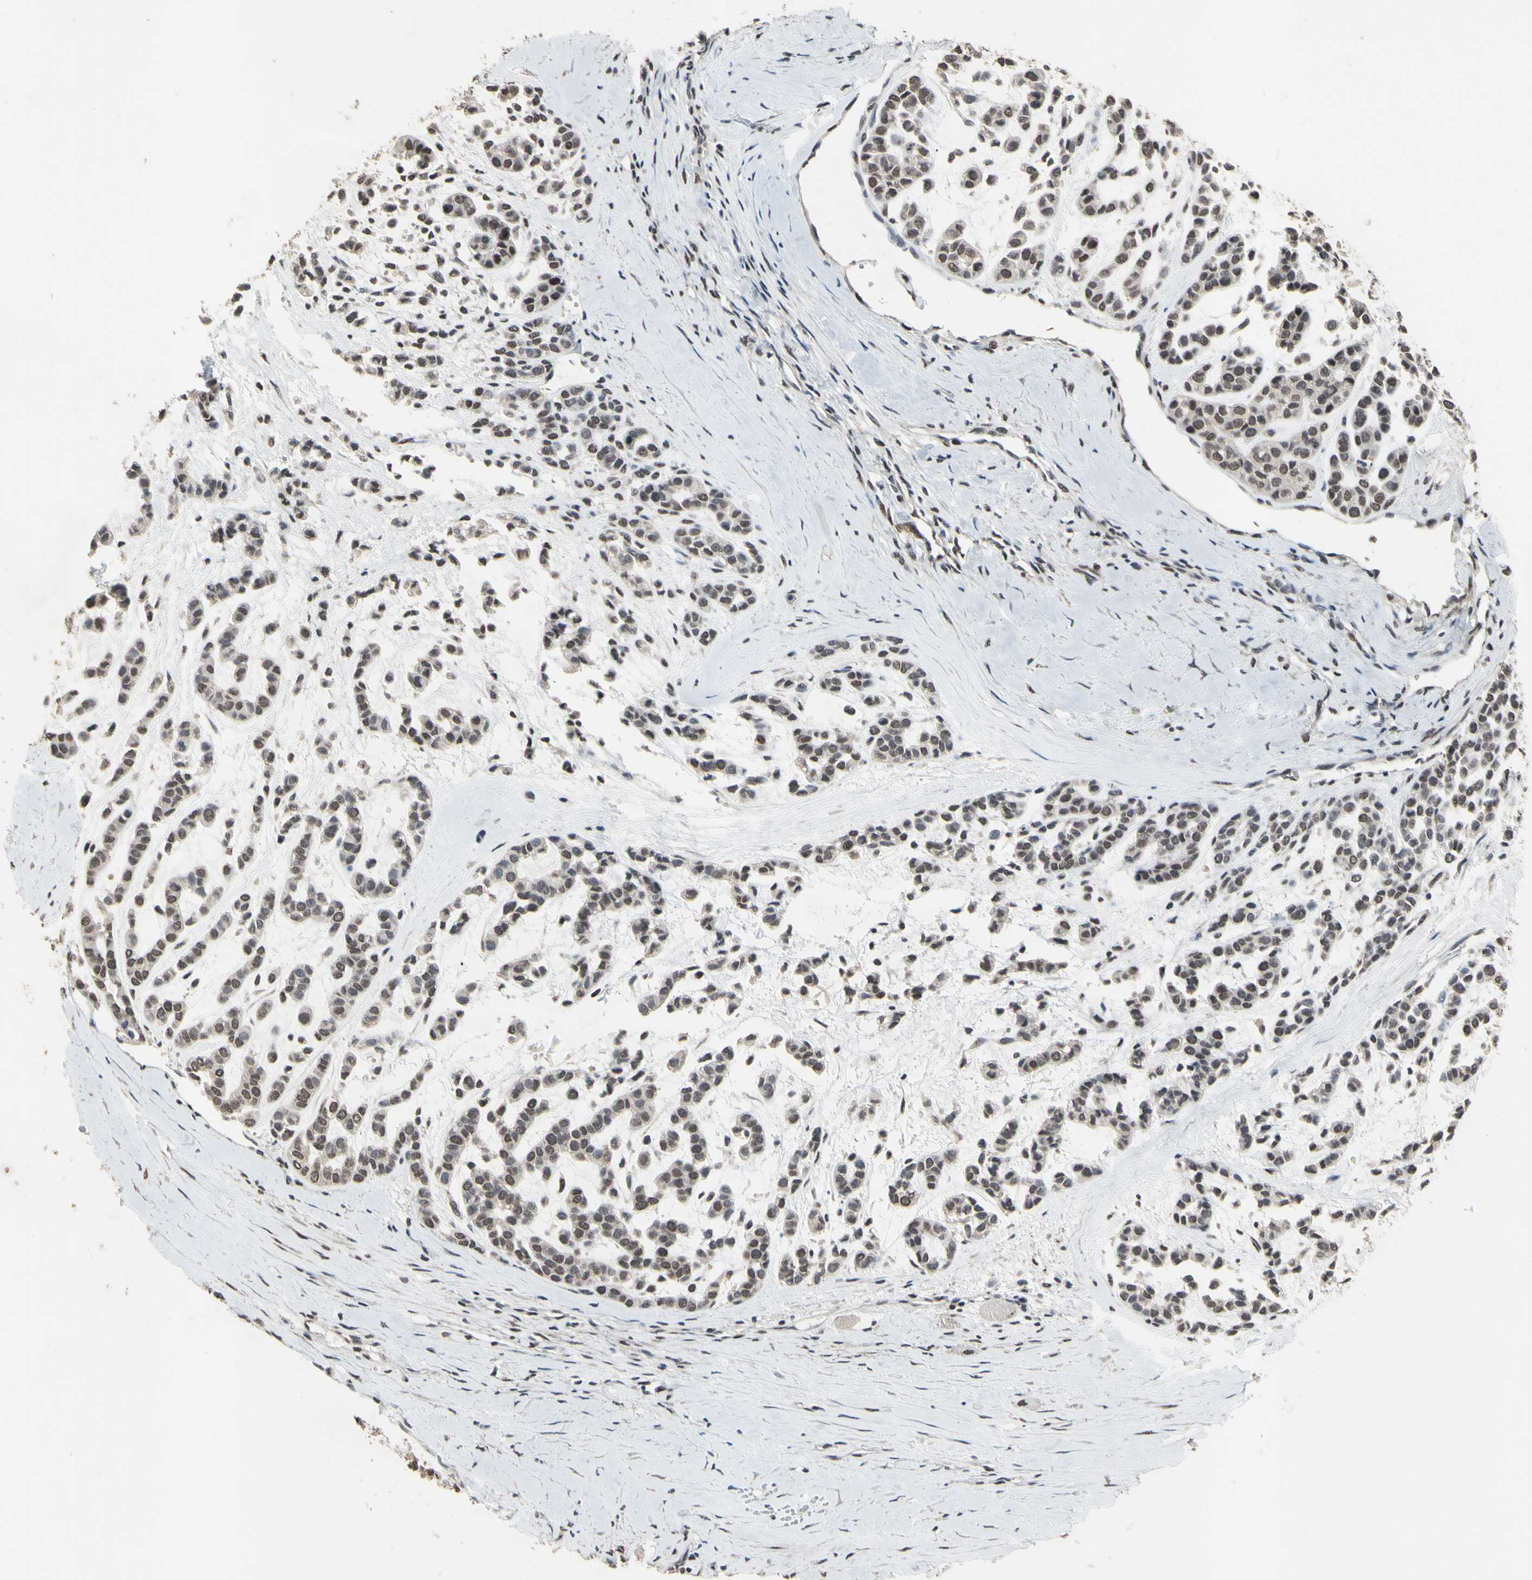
{"staining": {"intensity": "moderate", "quantity": ">75%", "location": "nuclear"}, "tissue": "head and neck cancer", "cell_type": "Tumor cells", "image_type": "cancer", "snomed": [{"axis": "morphology", "description": "Adenocarcinoma, NOS"}, {"axis": "morphology", "description": "Adenoma, NOS"}, {"axis": "topography", "description": "Head-Neck"}], "caption": "Tumor cells exhibit medium levels of moderate nuclear positivity in approximately >75% of cells in human head and neck cancer.", "gene": "ZNF174", "patient": {"sex": "female", "age": 55}}